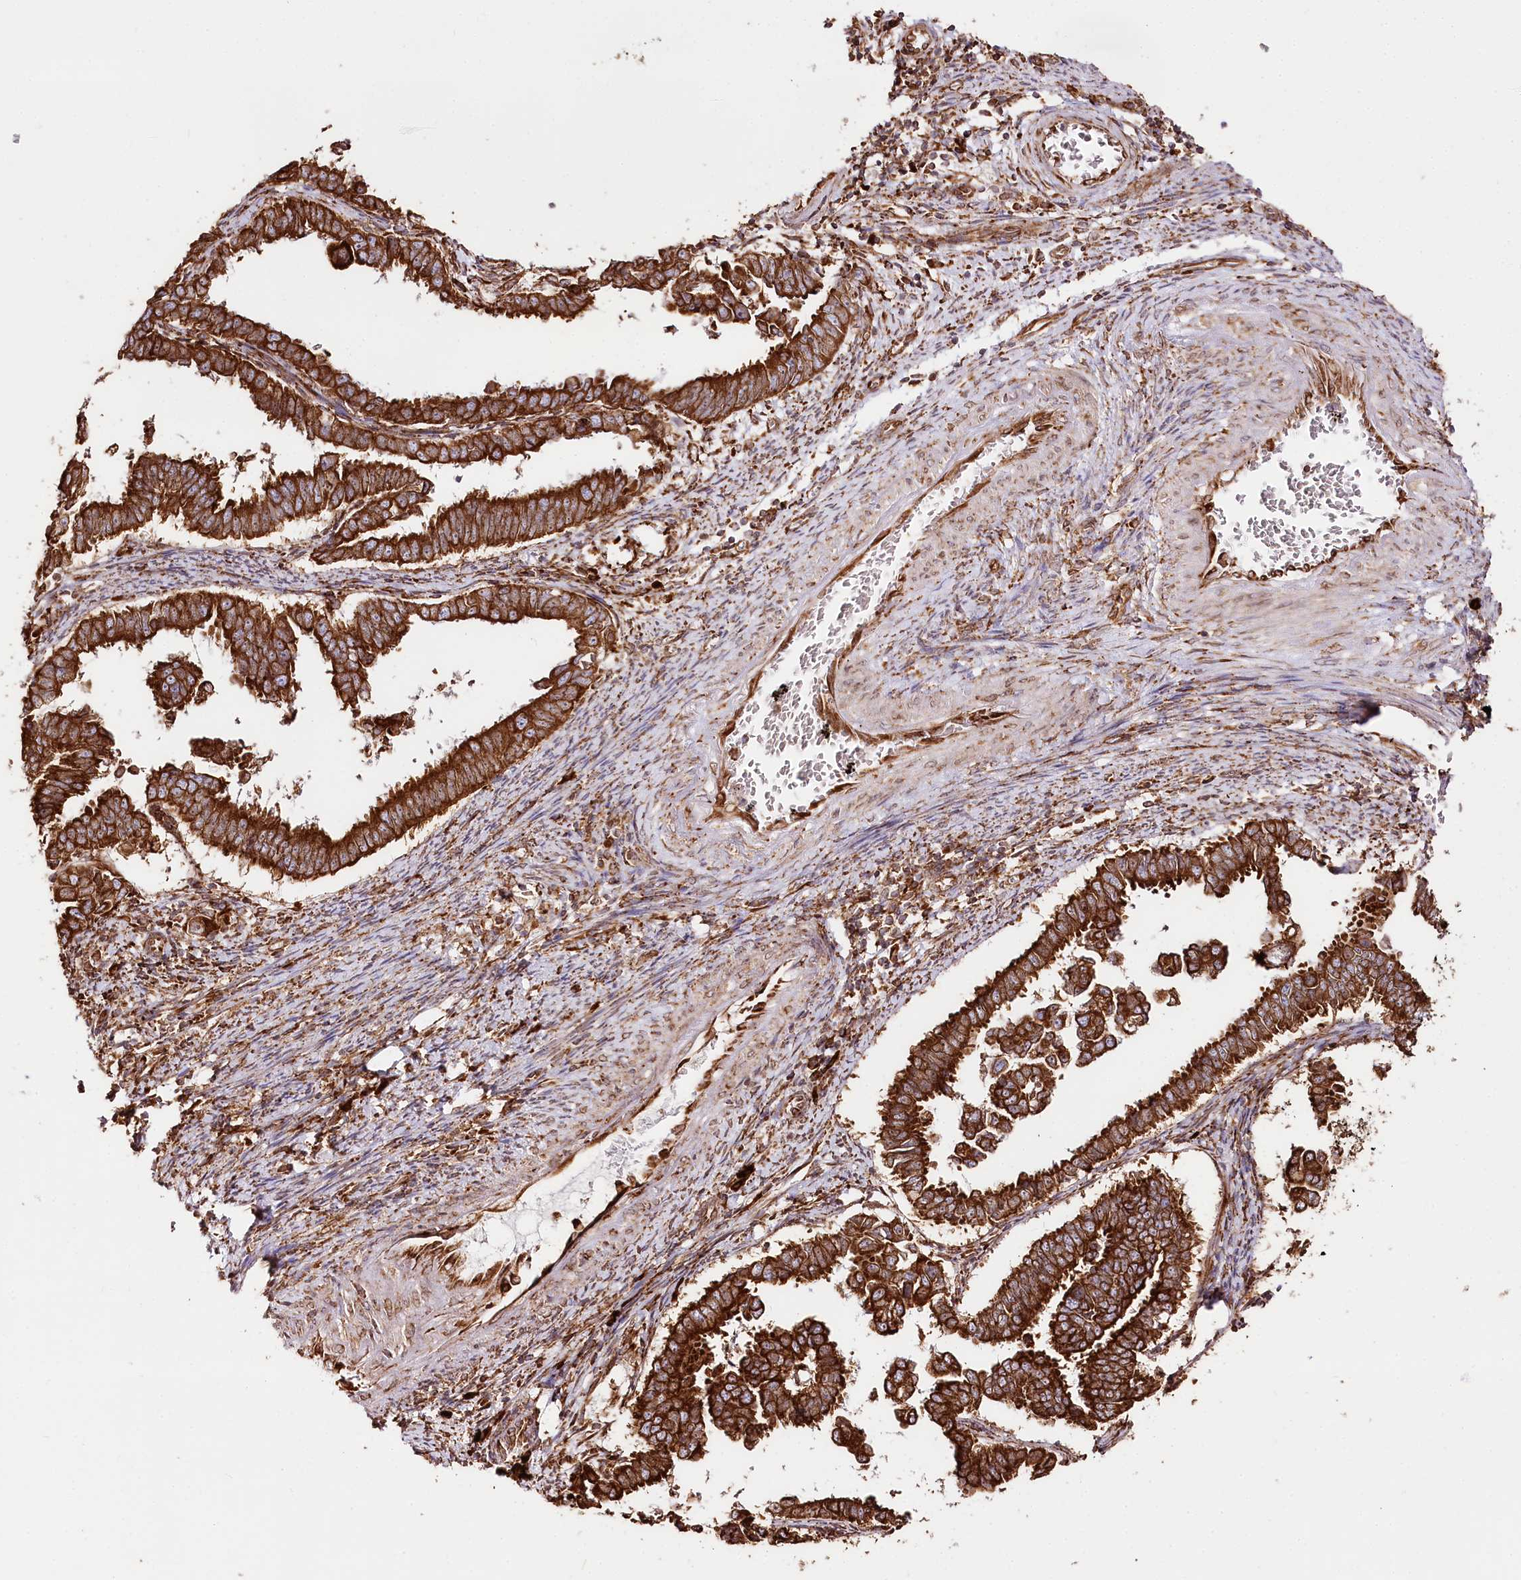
{"staining": {"intensity": "strong", "quantity": ">75%", "location": "cytoplasmic/membranous"}, "tissue": "endometrial cancer", "cell_type": "Tumor cells", "image_type": "cancer", "snomed": [{"axis": "morphology", "description": "Adenocarcinoma, NOS"}, {"axis": "topography", "description": "Endometrium"}], "caption": "A micrograph of human endometrial adenocarcinoma stained for a protein demonstrates strong cytoplasmic/membranous brown staining in tumor cells. The staining is performed using DAB brown chromogen to label protein expression. The nuclei are counter-stained blue using hematoxylin.", "gene": "CNPY2", "patient": {"sex": "female", "age": 75}}